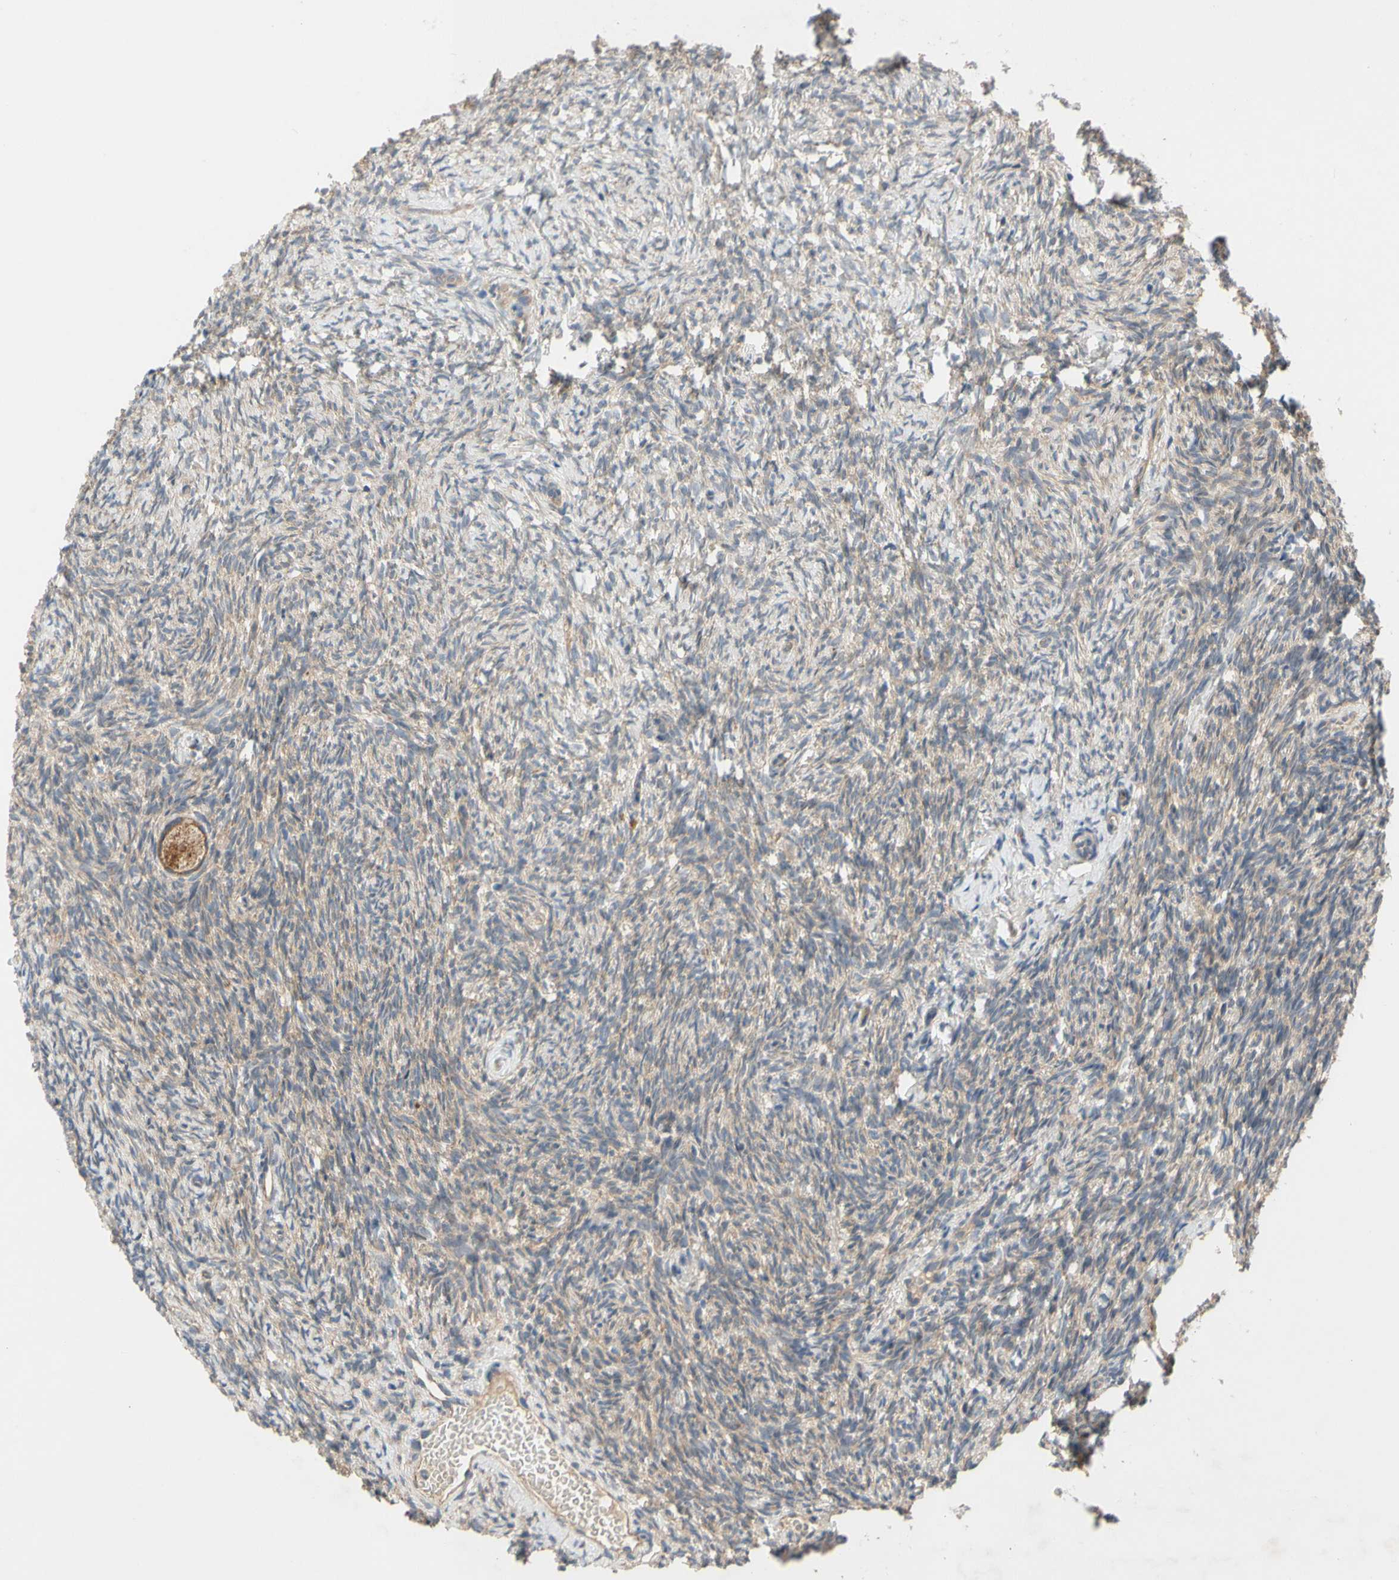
{"staining": {"intensity": "moderate", "quantity": "25%-75%", "location": "cytoplasmic/membranous"}, "tissue": "ovary", "cell_type": "Ovarian stroma cells", "image_type": "normal", "snomed": [{"axis": "morphology", "description": "Normal tissue, NOS"}, {"axis": "topography", "description": "Ovary"}], "caption": "The histopathology image reveals staining of normal ovary, revealing moderate cytoplasmic/membranous protein positivity (brown color) within ovarian stroma cells. (IHC, brightfield microscopy, high magnification).", "gene": "MBTPS2", "patient": {"sex": "female", "age": 35}}